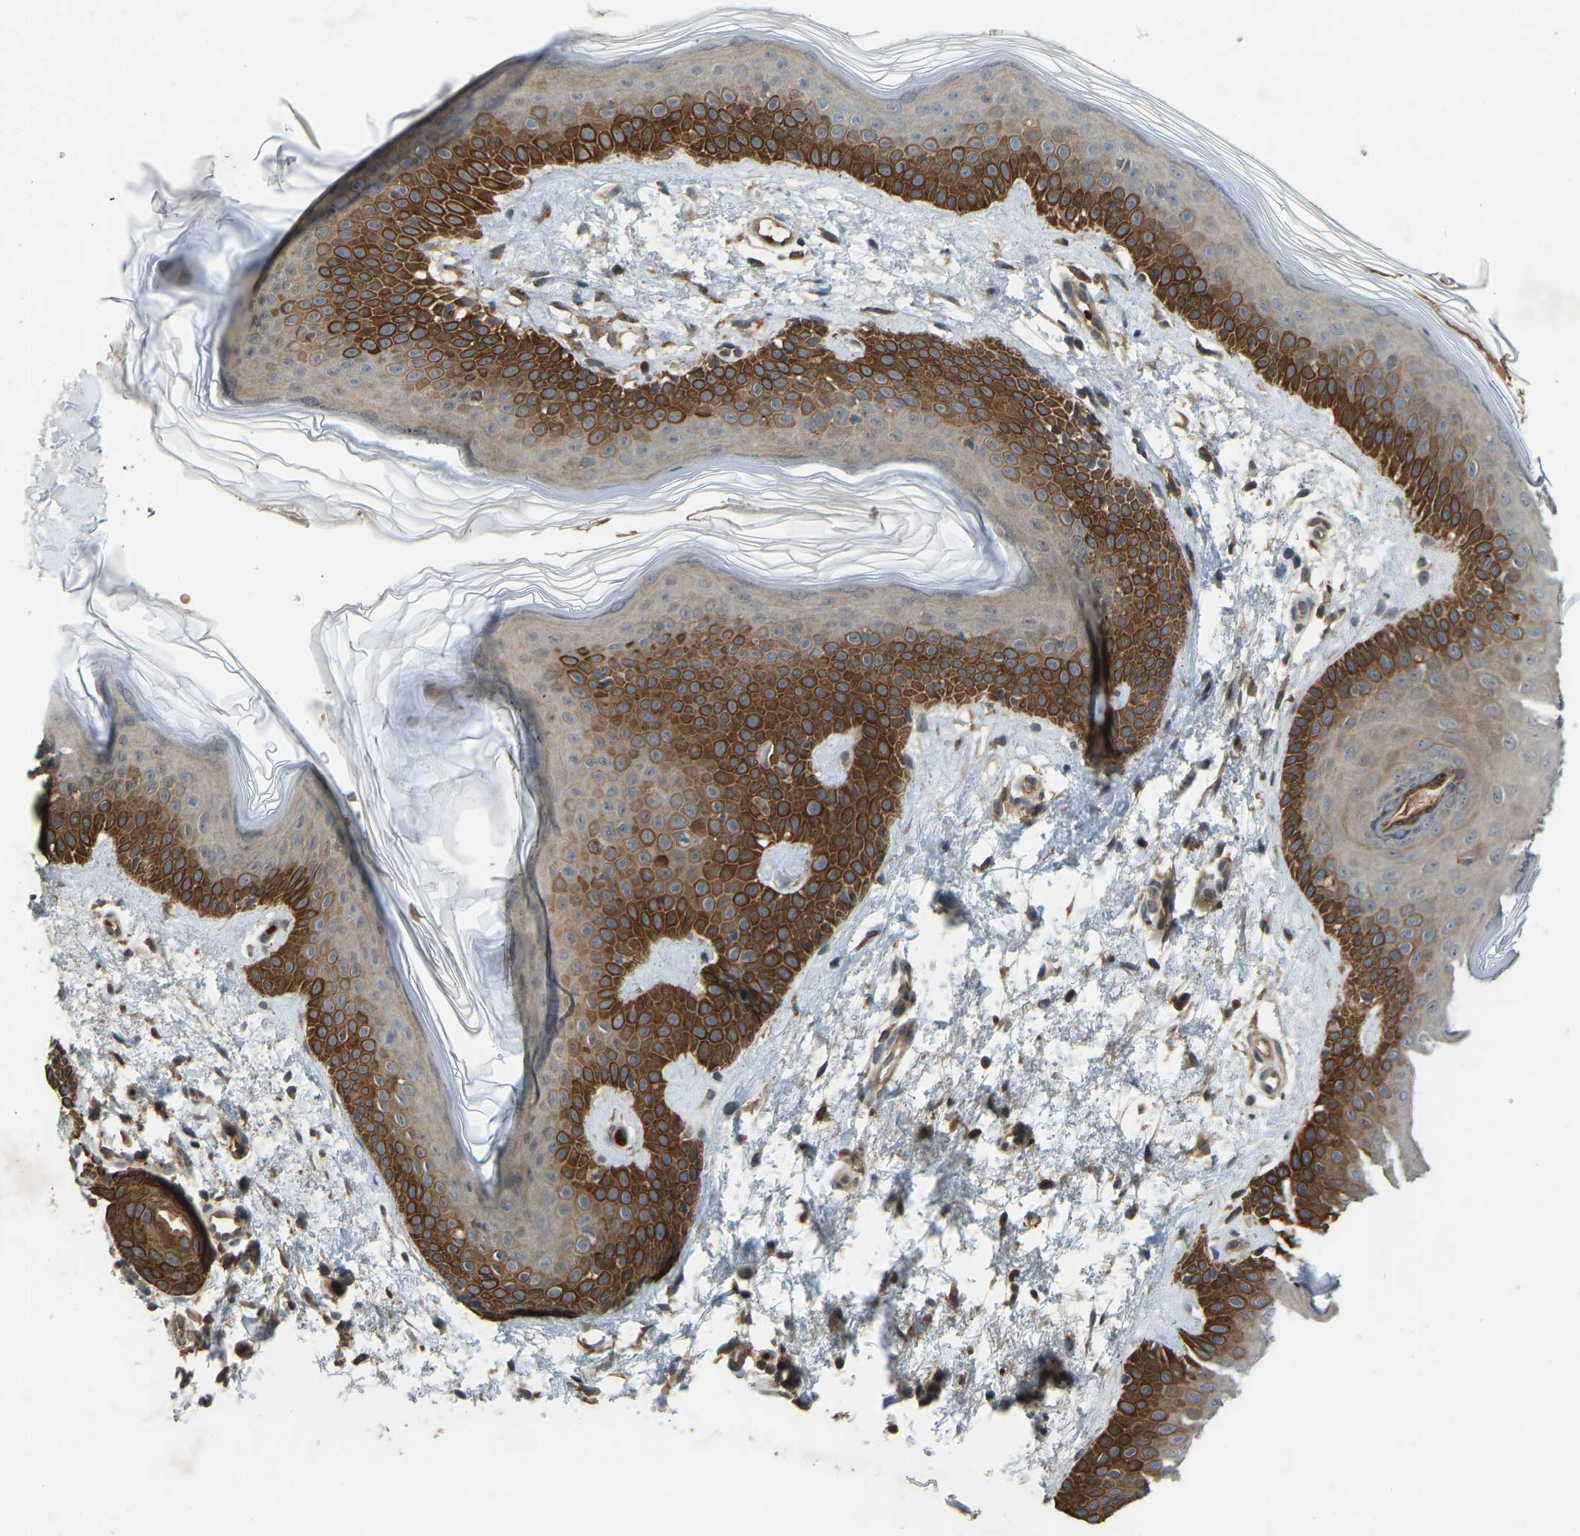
{"staining": {"intensity": "moderate", "quantity": ">75%", "location": "cytoplasmic/membranous"}, "tissue": "skin", "cell_type": "Fibroblasts", "image_type": "normal", "snomed": [{"axis": "morphology", "description": "Normal tissue, NOS"}, {"axis": "morphology", "description": "Malignant melanoma, NOS"}, {"axis": "topography", "description": "Skin"}], "caption": "Human skin stained with a brown dye demonstrates moderate cytoplasmic/membranous positive staining in approximately >75% of fibroblasts.", "gene": "ZNF71", "patient": {"sex": "male", "age": 83}}